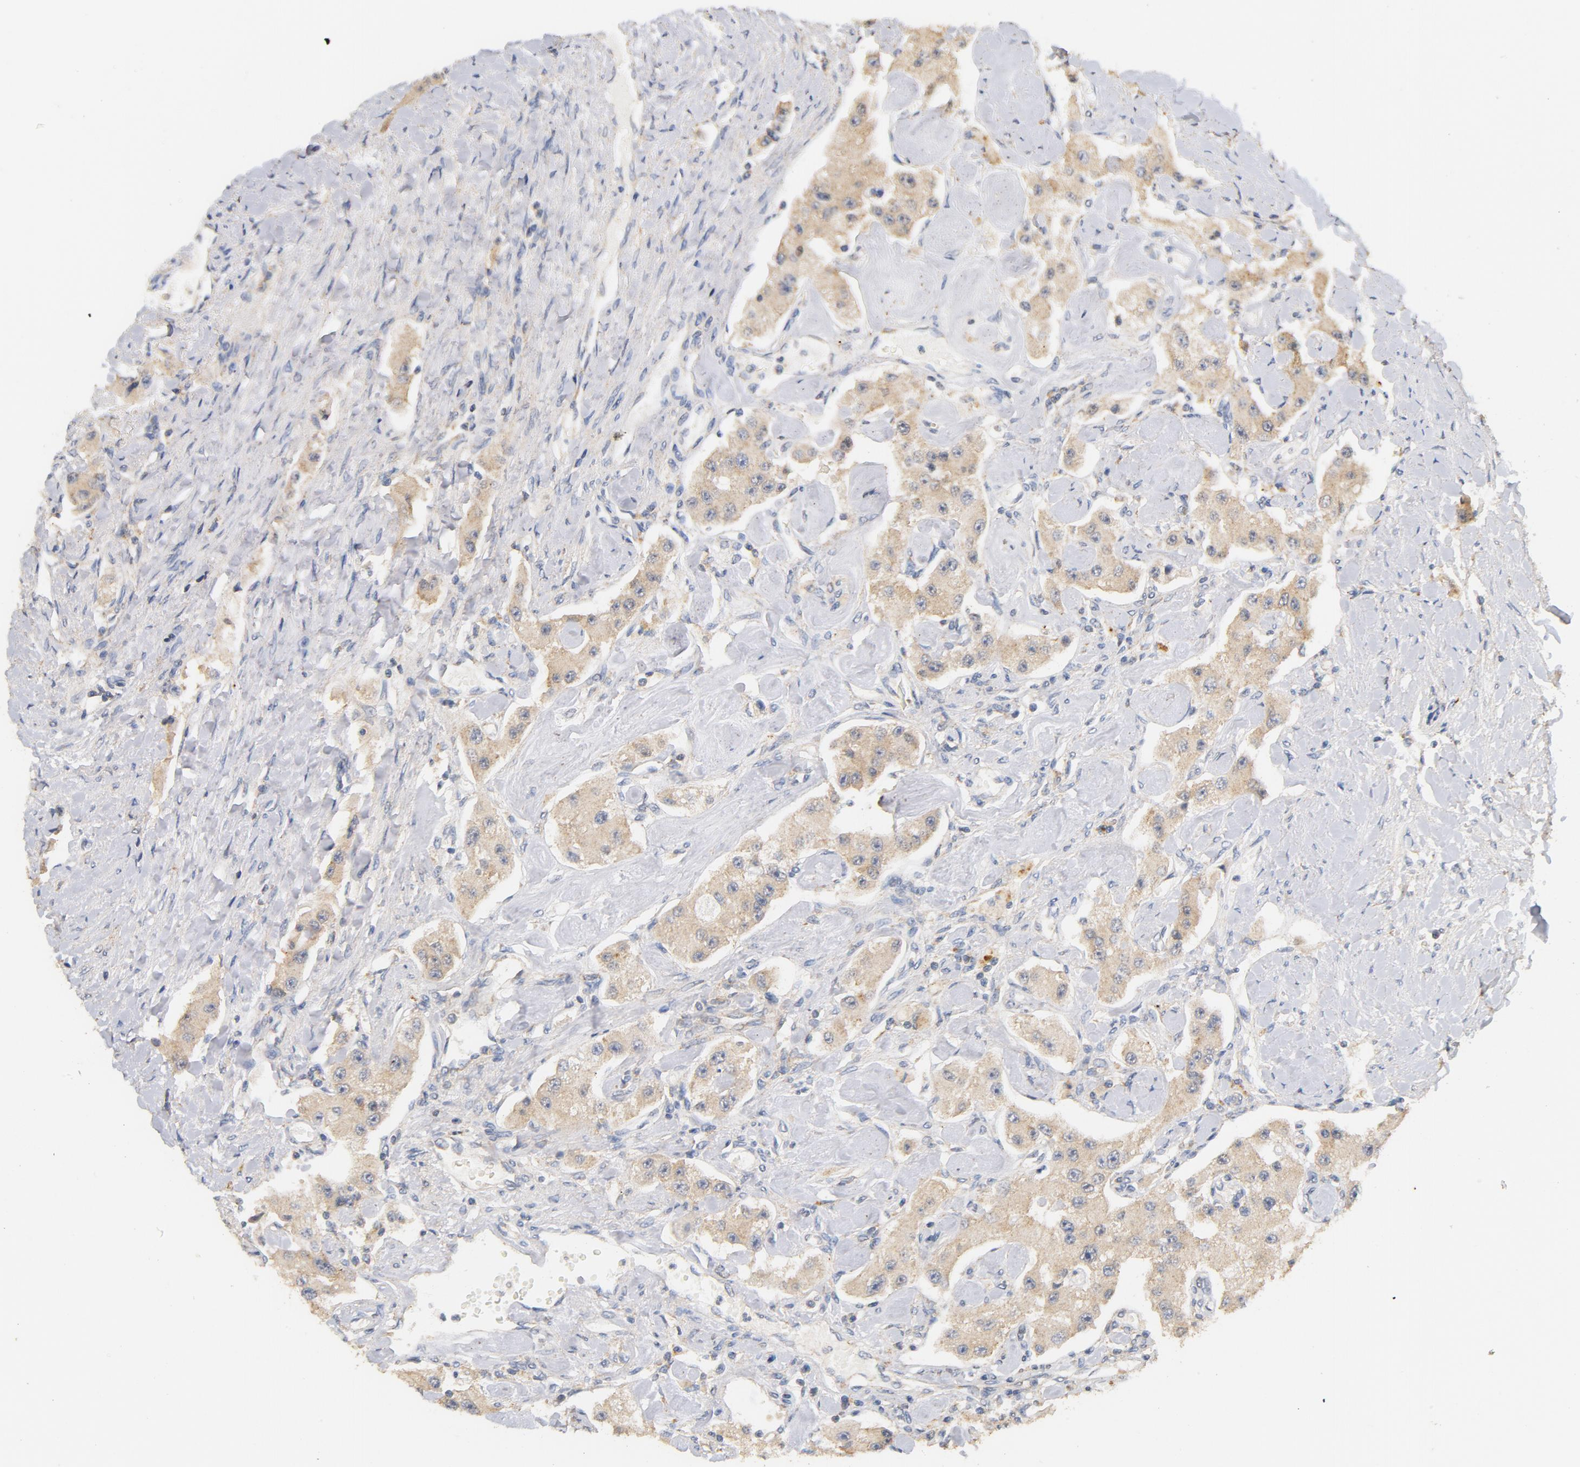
{"staining": {"intensity": "weak", "quantity": ">75%", "location": "cytoplasmic/membranous"}, "tissue": "carcinoid", "cell_type": "Tumor cells", "image_type": "cancer", "snomed": [{"axis": "morphology", "description": "Carcinoid, malignant, NOS"}, {"axis": "topography", "description": "Pancreas"}], "caption": "Carcinoid was stained to show a protein in brown. There is low levels of weak cytoplasmic/membranous expression in about >75% of tumor cells.", "gene": "DDX6", "patient": {"sex": "male", "age": 41}}